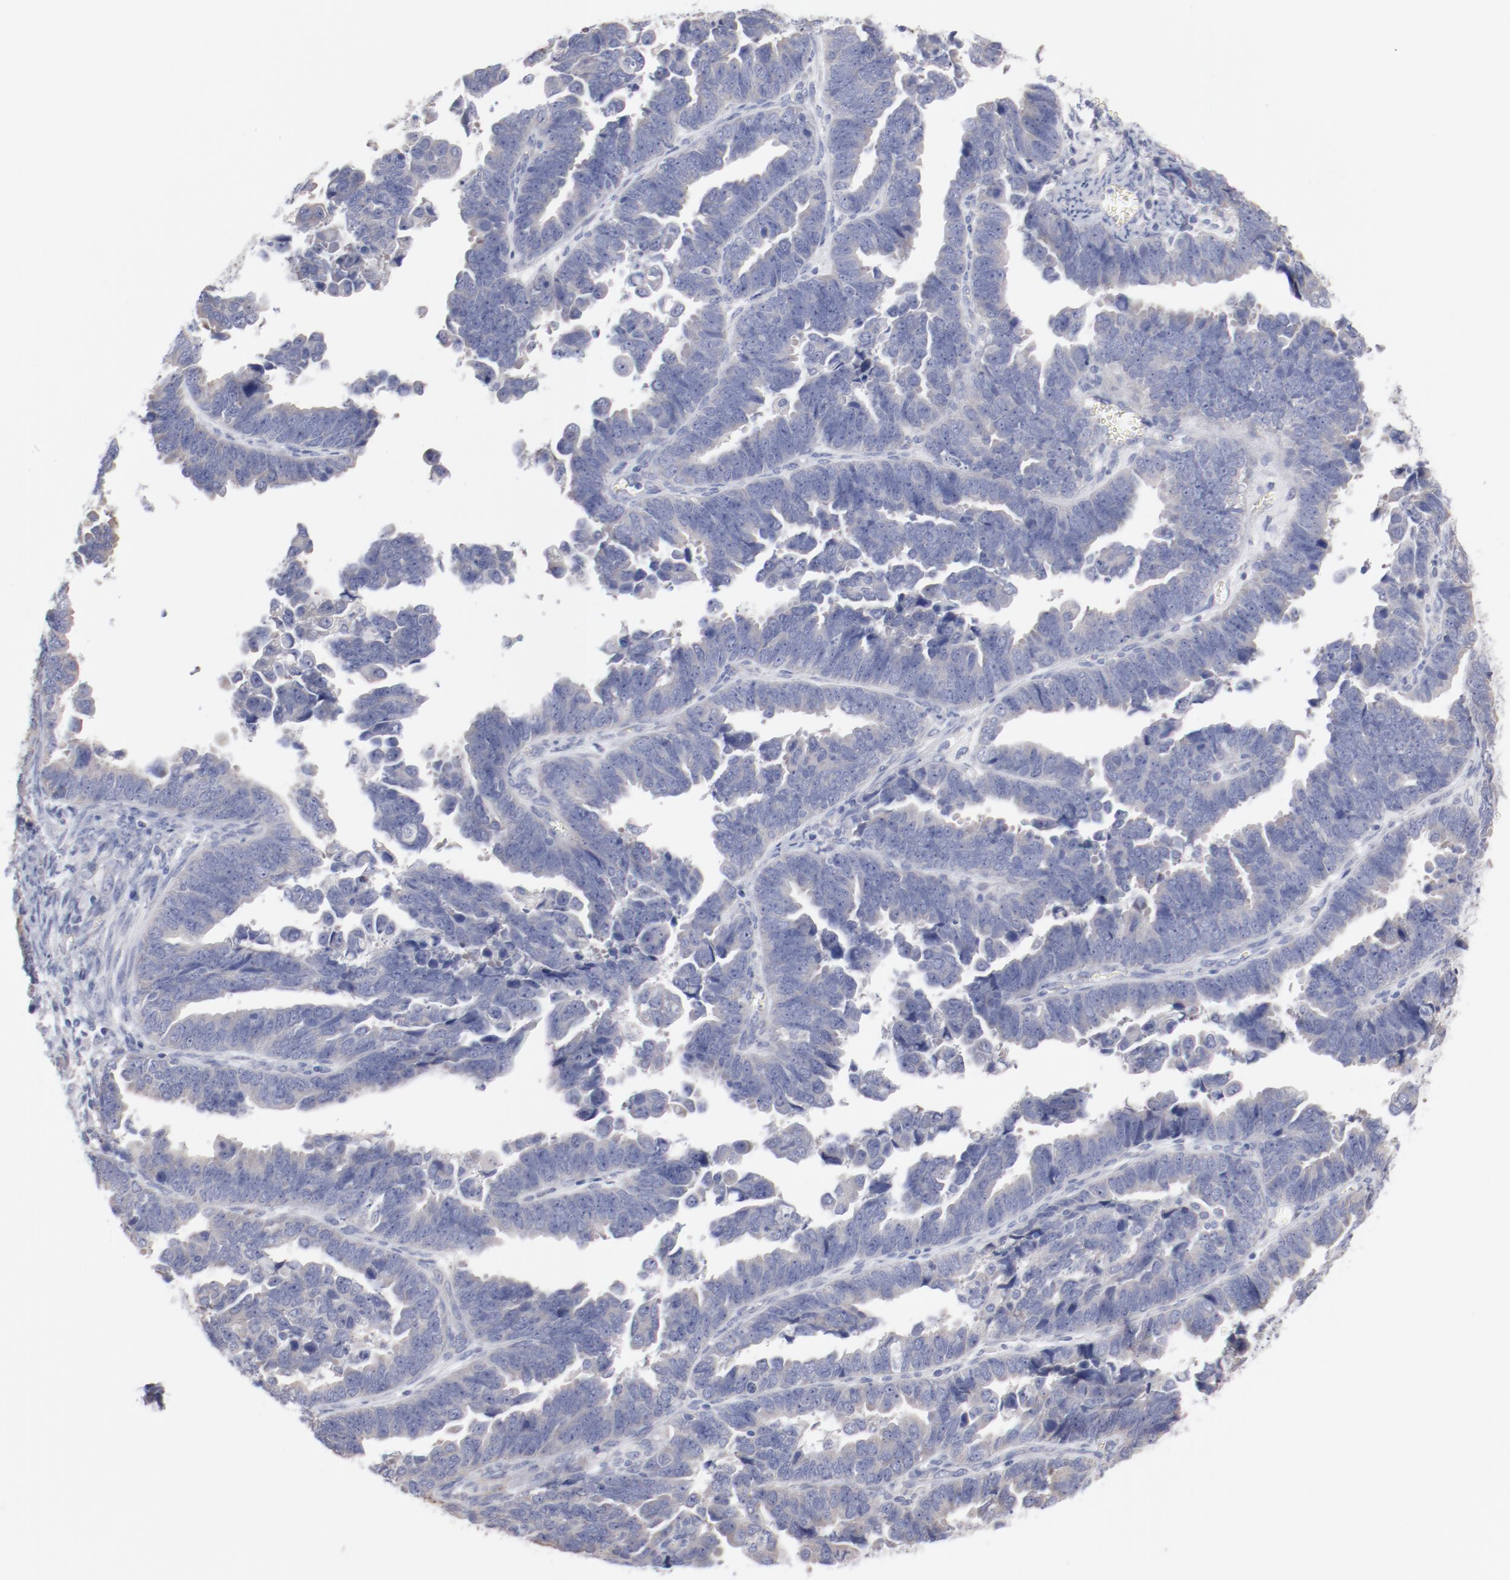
{"staining": {"intensity": "weak", "quantity": "25%-75%", "location": "cytoplasmic/membranous"}, "tissue": "endometrial cancer", "cell_type": "Tumor cells", "image_type": "cancer", "snomed": [{"axis": "morphology", "description": "Adenocarcinoma, NOS"}, {"axis": "topography", "description": "Endometrium"}], "caption": "Immunohistochemistry (DAB (3,3'-diaminobenzidine)) staining of human endometrial cancer (adenocarcinoma) shows weak cytoplasmic/membranous protein expression in approximately 25%-75% of tumor cells.", "gene": "CPE", "patient": {"sex": "female", "age": 75}}